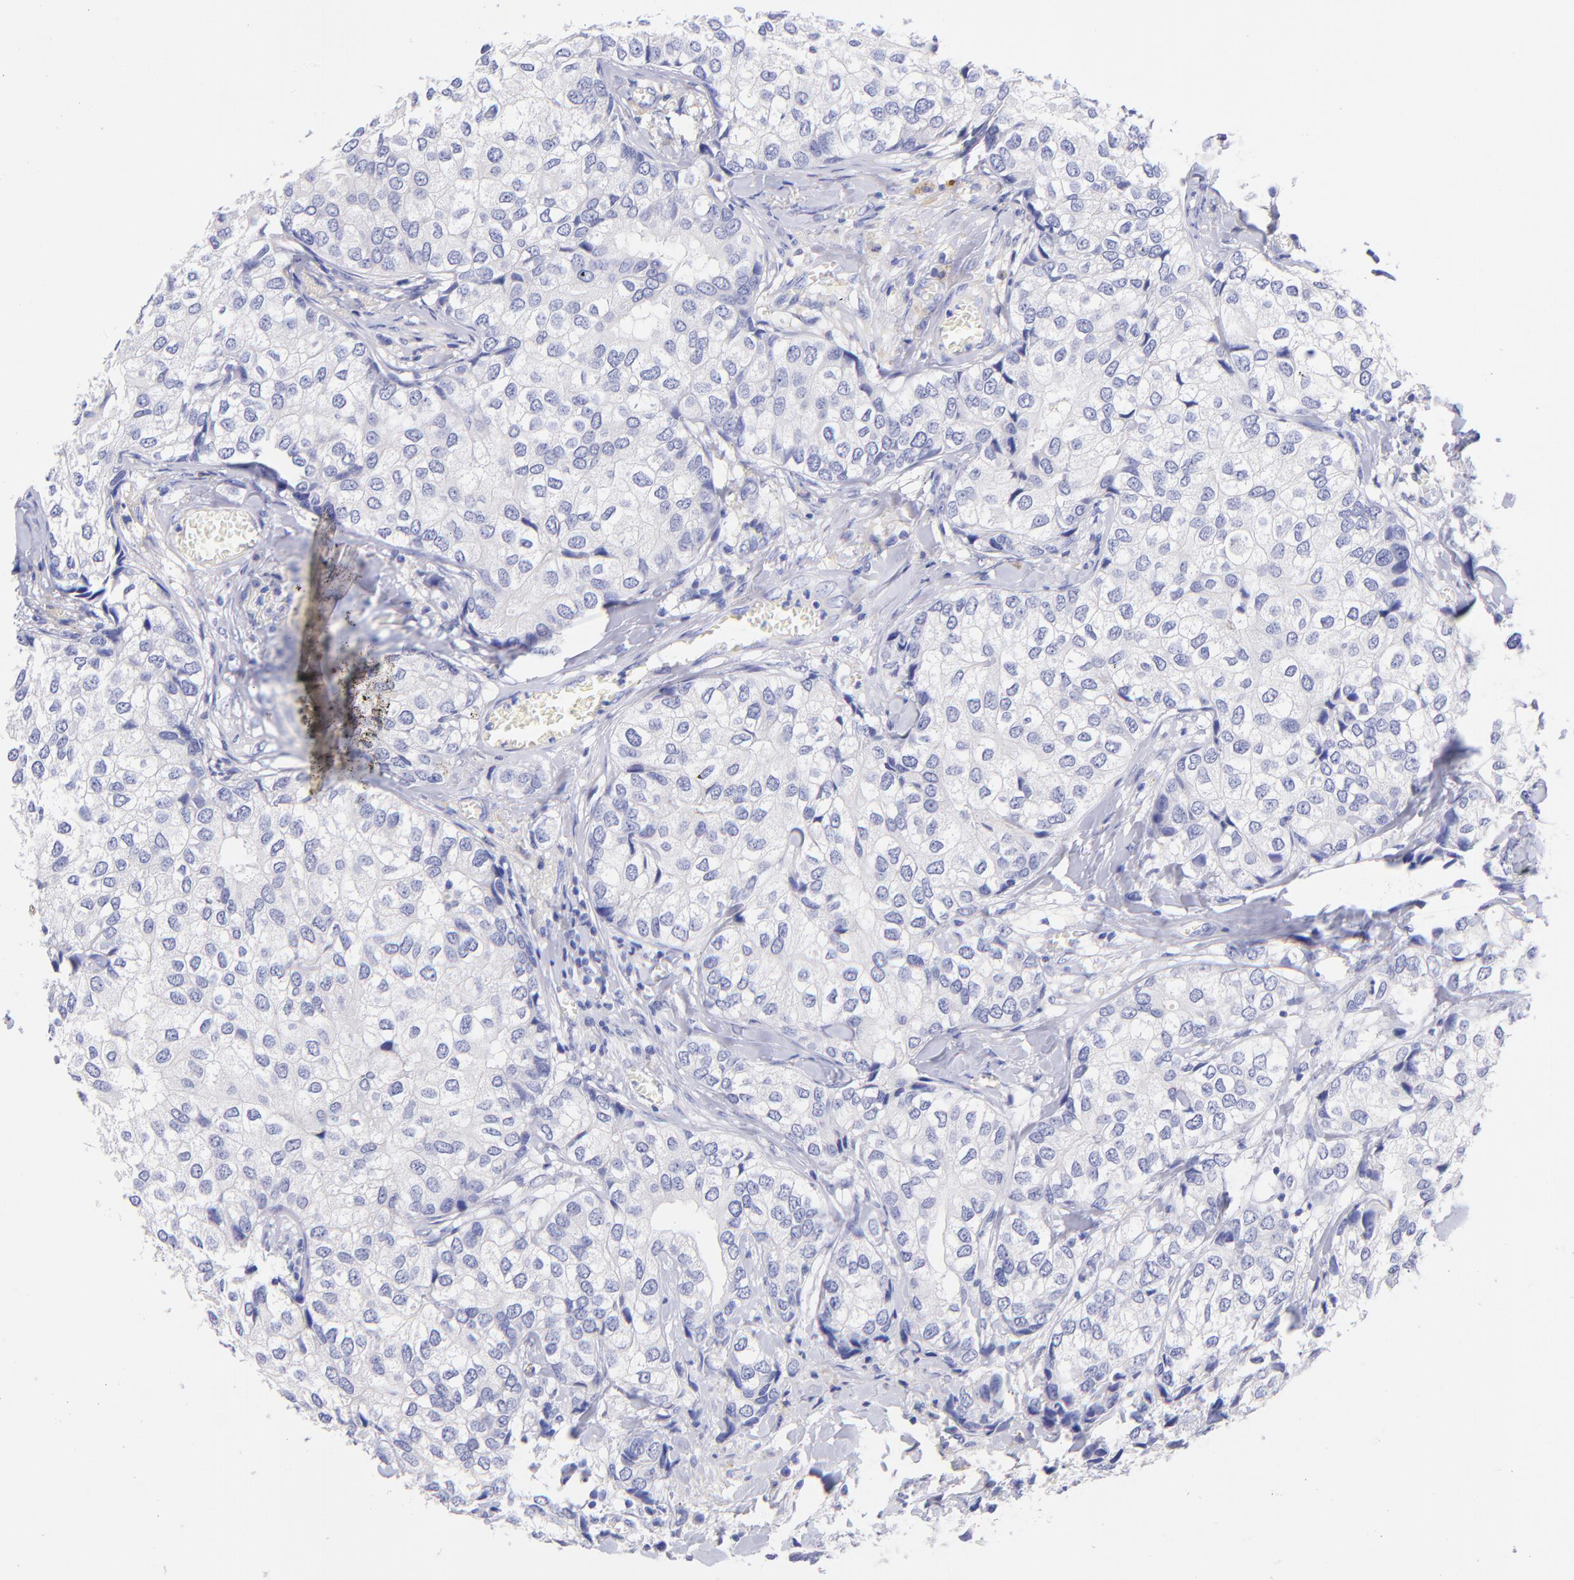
{"staining": {"intensity": "negative", "quantity": "none", "location": "none"}, "tissue": "breast cancer", "cell_type": "Tumor cells", "image_type": "cancer", "snomed": [{"axis": "morphology", "description": "Duct carcinoma"}, {"axis": "topography", "description": "Breast"}], "caption": "Breast intraductal carcinoma stained for a protein using IHC exhibits no expression tumor cells.", "gene": "RAB3B", "patient": {"sex": "female", "age": 68}}